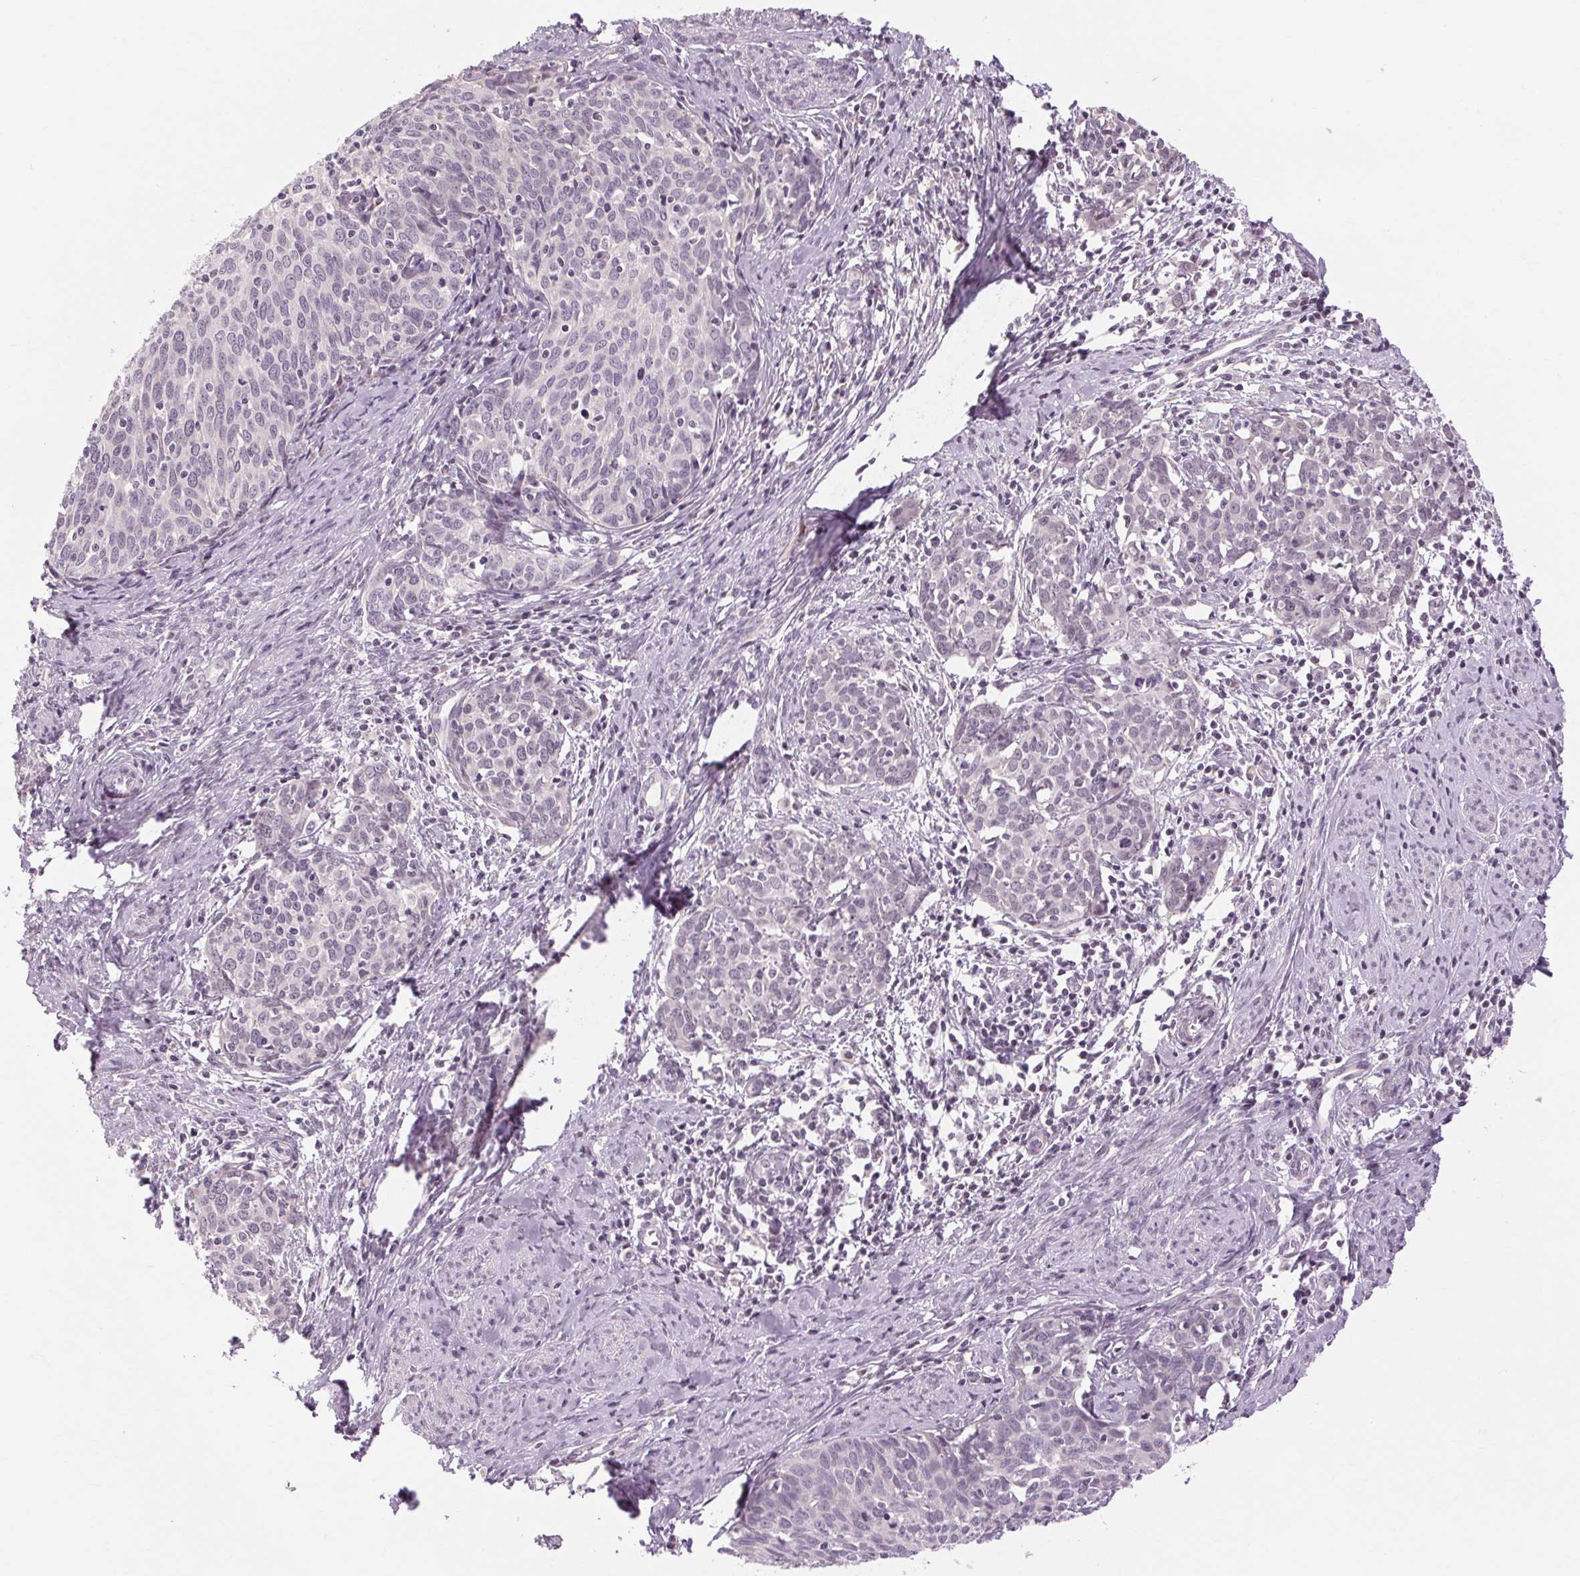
{"staining": {"intensity": "negative", "quantity": "none", "location": "none"}, "tissue": "cervical cancer", "cell_type": "Tumor cells", "image_type": "cancer", "snomed": [{"axis": "morphology", "description": "Squamous cell carcinoma, NOS"}, {"axis": "topography", "description": "Cervix"}], "caption": "This micrograph is of squamous cell carcinoma (cervical) stained with immunohistochemistry (IHC) to label a protein in brown with the nuclei are counter-stained blue. There is no expression in tumor cells.", "gene": "KLHL40", "patient": {"sex": "female", "age": 62}}